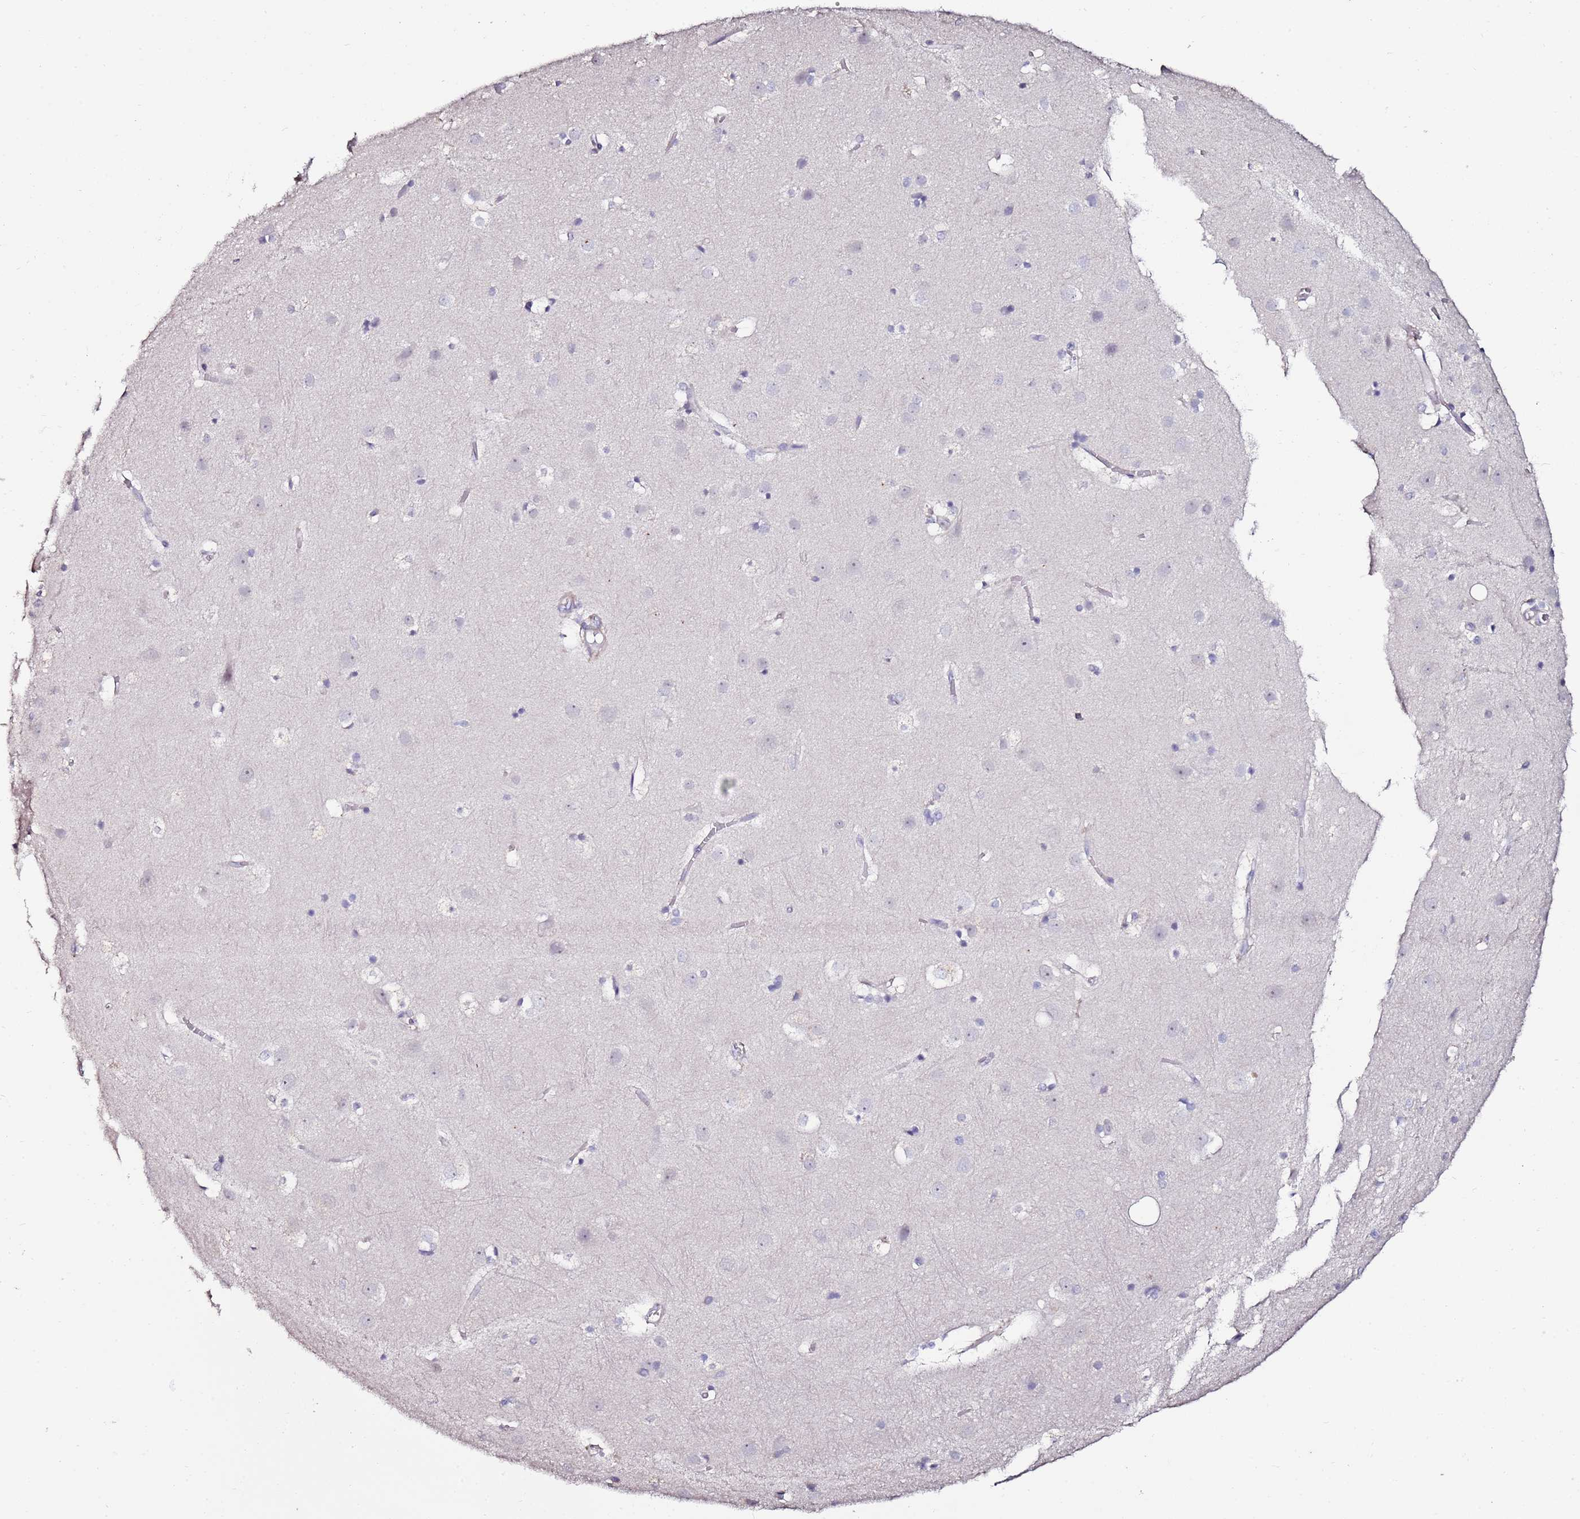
{"staining": {"intensity": "negative", "quantity": "none", "location": "none"}, "tissue": "cerebral cortex", "cell_type": "Endothelial cells", "image_type": "normal", "snomed": [{"axis": "morphology", "description": "Normal tissue, NOS"}, {"axis": "topography", "description": "Cerebral cortex"}], "caption": "Cerebral cortex was stained to show a protein in brown. There is no significant staining in endothelial cells. (Brightfield microscopy of DAB (3,3'-diaminobenzidine) IHC at high magnification).", "gene": "C3orf80", "patient": {"sex": "male", "age": 54}}